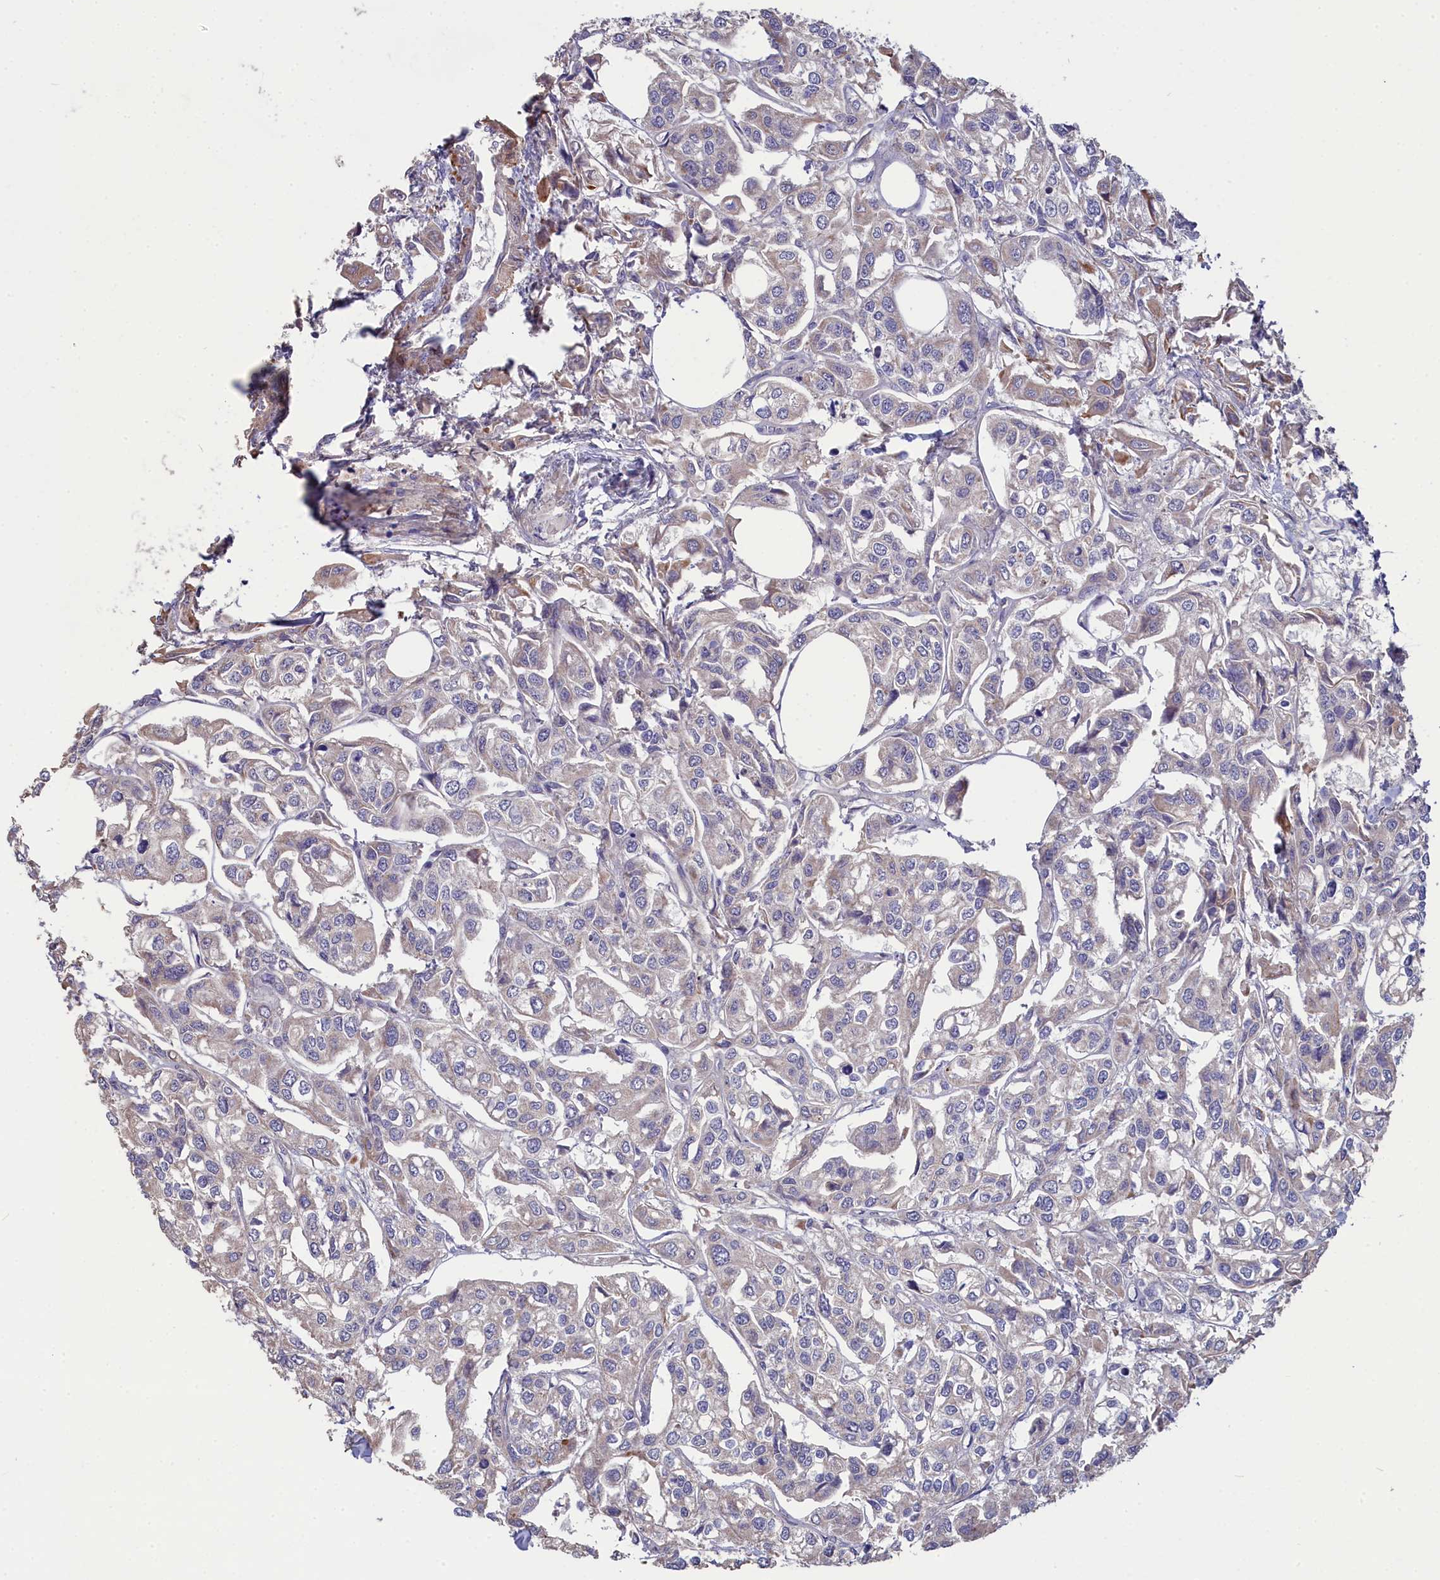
{"staining": {"intensity": "weak", "quantity": "<25%", "location": "cytoplasmic/membranous"}, "tissue": "urothelial cancer", "cell_type": "Tumor cells", "image_type": "cancer", "snomed": [{"axis": "morphology", "description": "Urothelial carcinoma, High grade"}, {"axis": "topography", "description": "Urinary bladder"}], "caption": "The photomicrograph shows no significant staining in tumor cells of urothelial carcinoma (high-grade). Nuclei are stained in blue.", "gene": "TUBGCP4", "patient": {"sex": "male", "age": 67}}